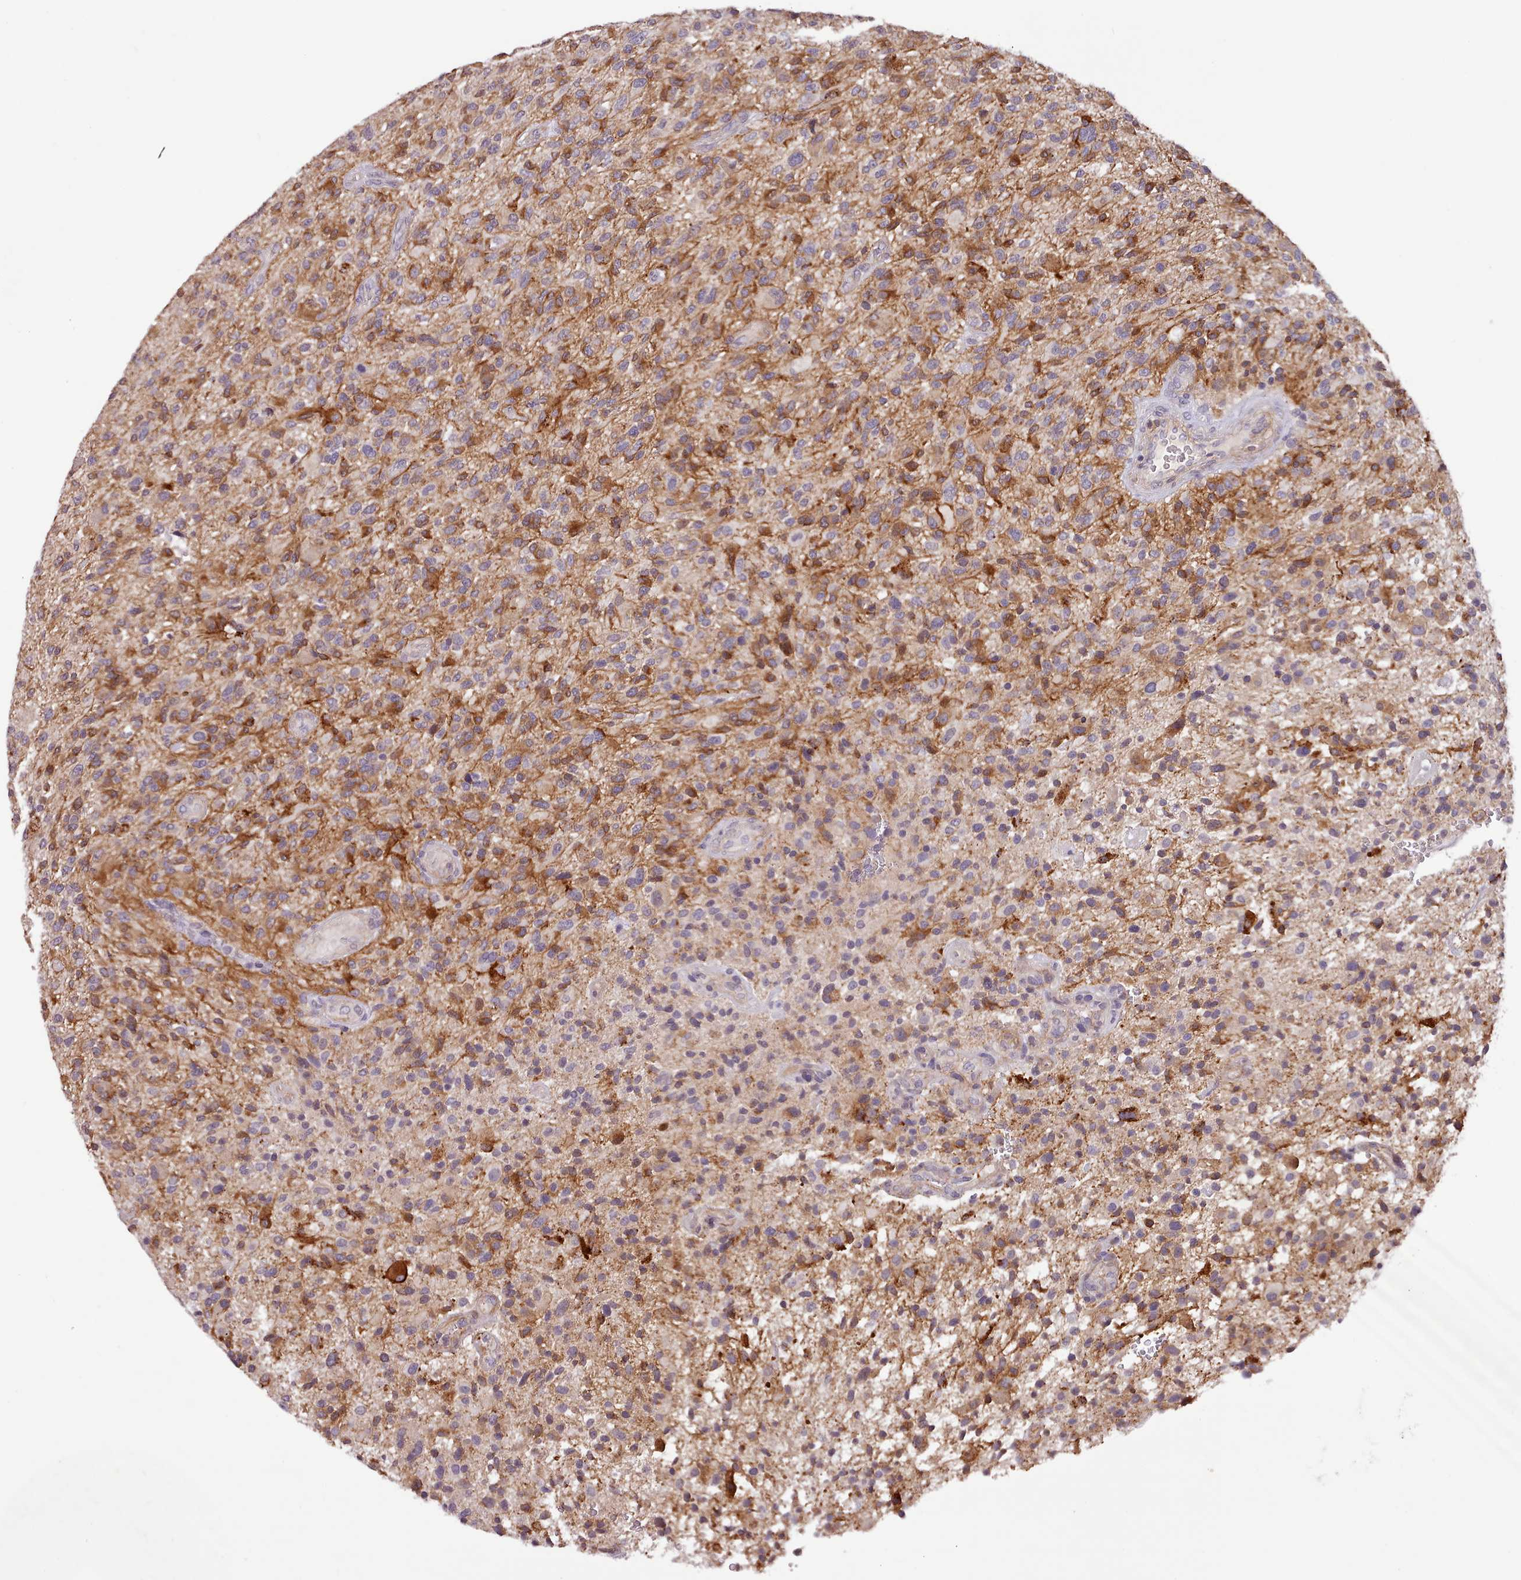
{"staining": {"intensity": "weak", "quantity": "25%-75%", "location": "cytoplasmic/membranous"}, "tissue": "glioma", "cell_type": "Tumor cells", "image_type": "cancer", "snomed": [{"axis": "morphology", "description": "Glioma, malignant, High grade"}, {"axis": "topography", "description": "Brain"}], "caption": "This is an image of IHC staining of glioma, which shows weak staining in the cytoplasmic/membranous of tumor cells.", "gene": "ZNF658", "patient": {"sex": "male", "age": 47}}